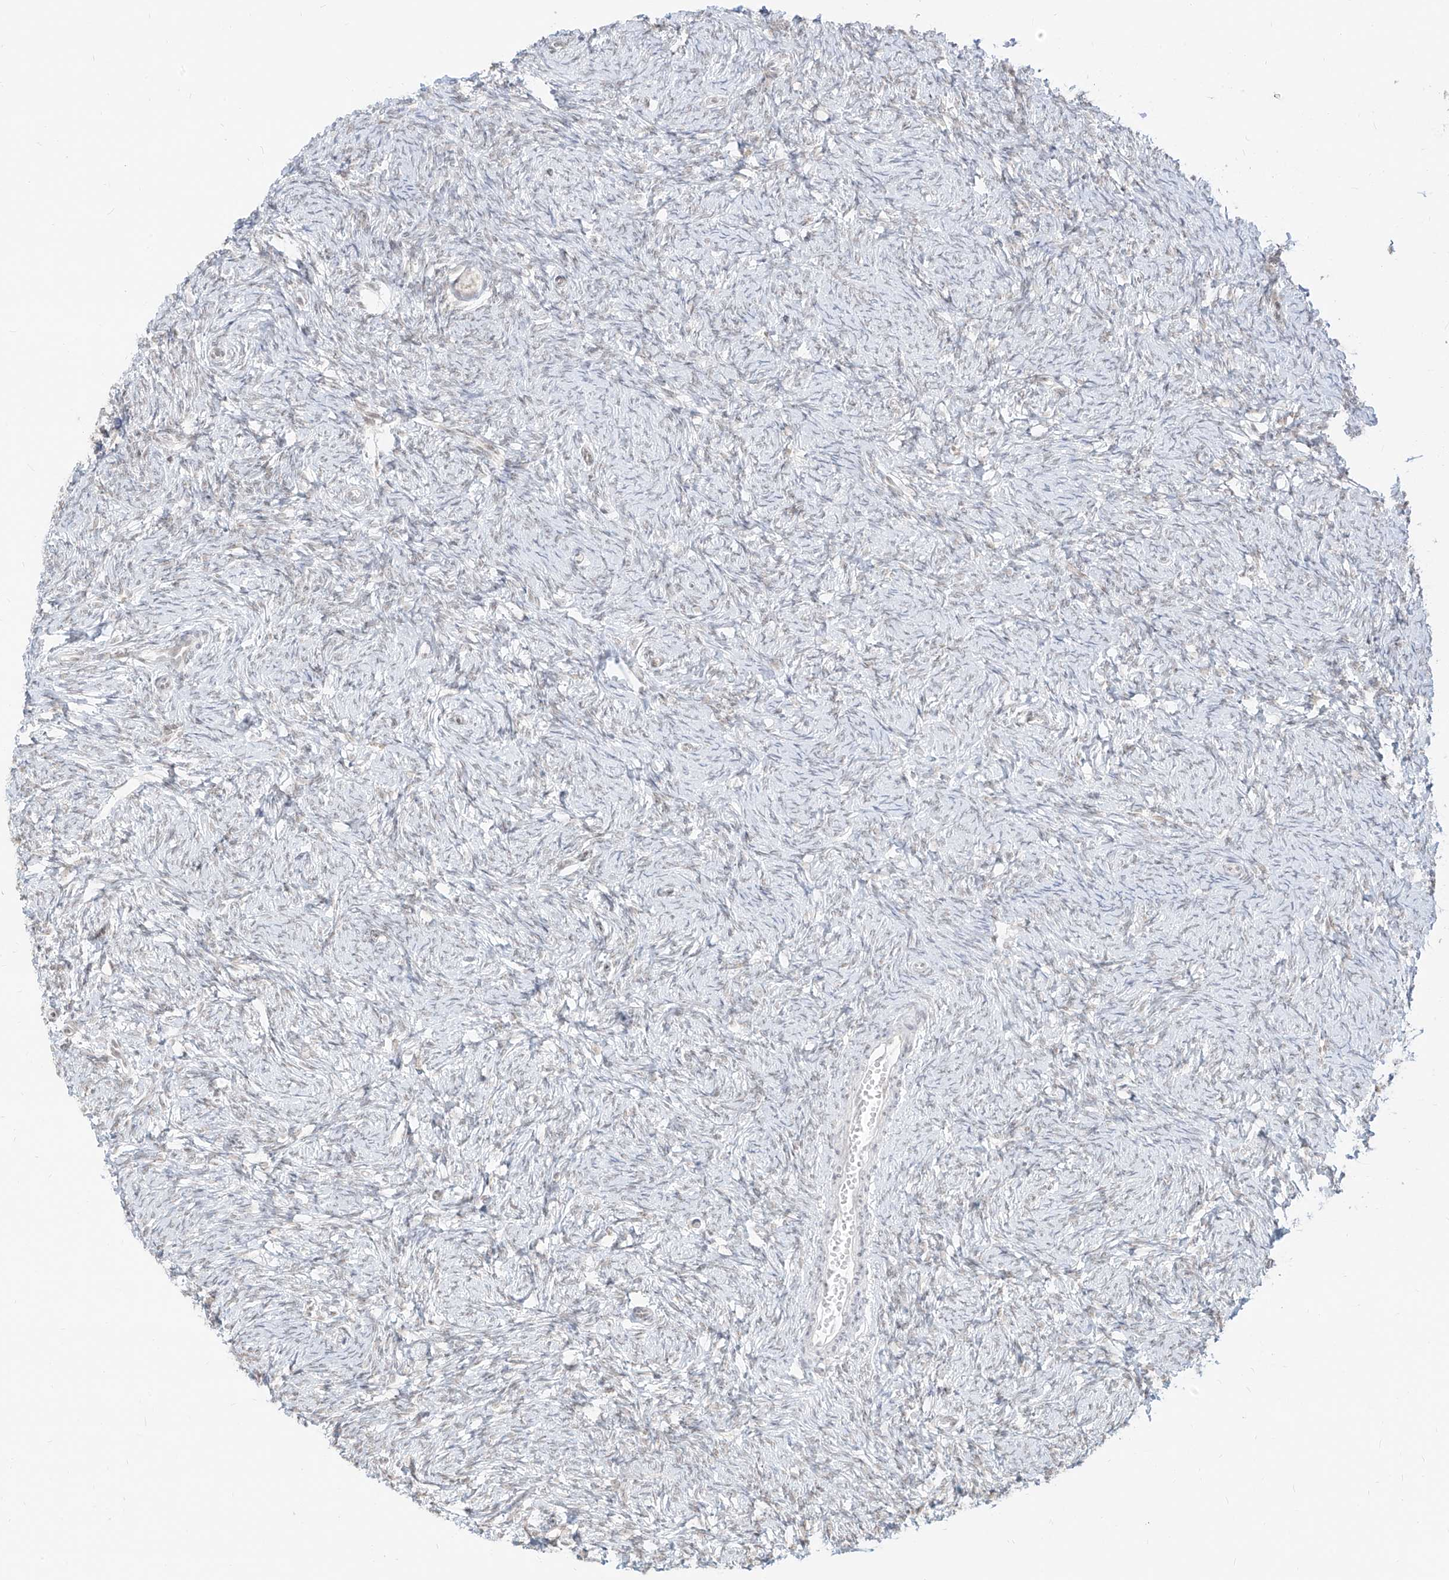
{"staining": {"intensity": "negative", "quantity": "none", "location": "none"}, "tissue": "ovary", "cell_type": "Ovarian stroma cells", "image_type": "normal", "snomed": [{"axis": "morphology", "description": "Normal tissue, NOS"}, {"axis": "morphology", "description": "Cyst, NOS"}, {"axis": "topography", "description": "Ovary"}], "caption": "The image demonstrates no staining of ovarian stroma cells in normal ovary. (DAB immunohistochemistry (IHC), high magnification).", "gene": "SUPT5H", "patient": {"sex": "female", "age": 33}}